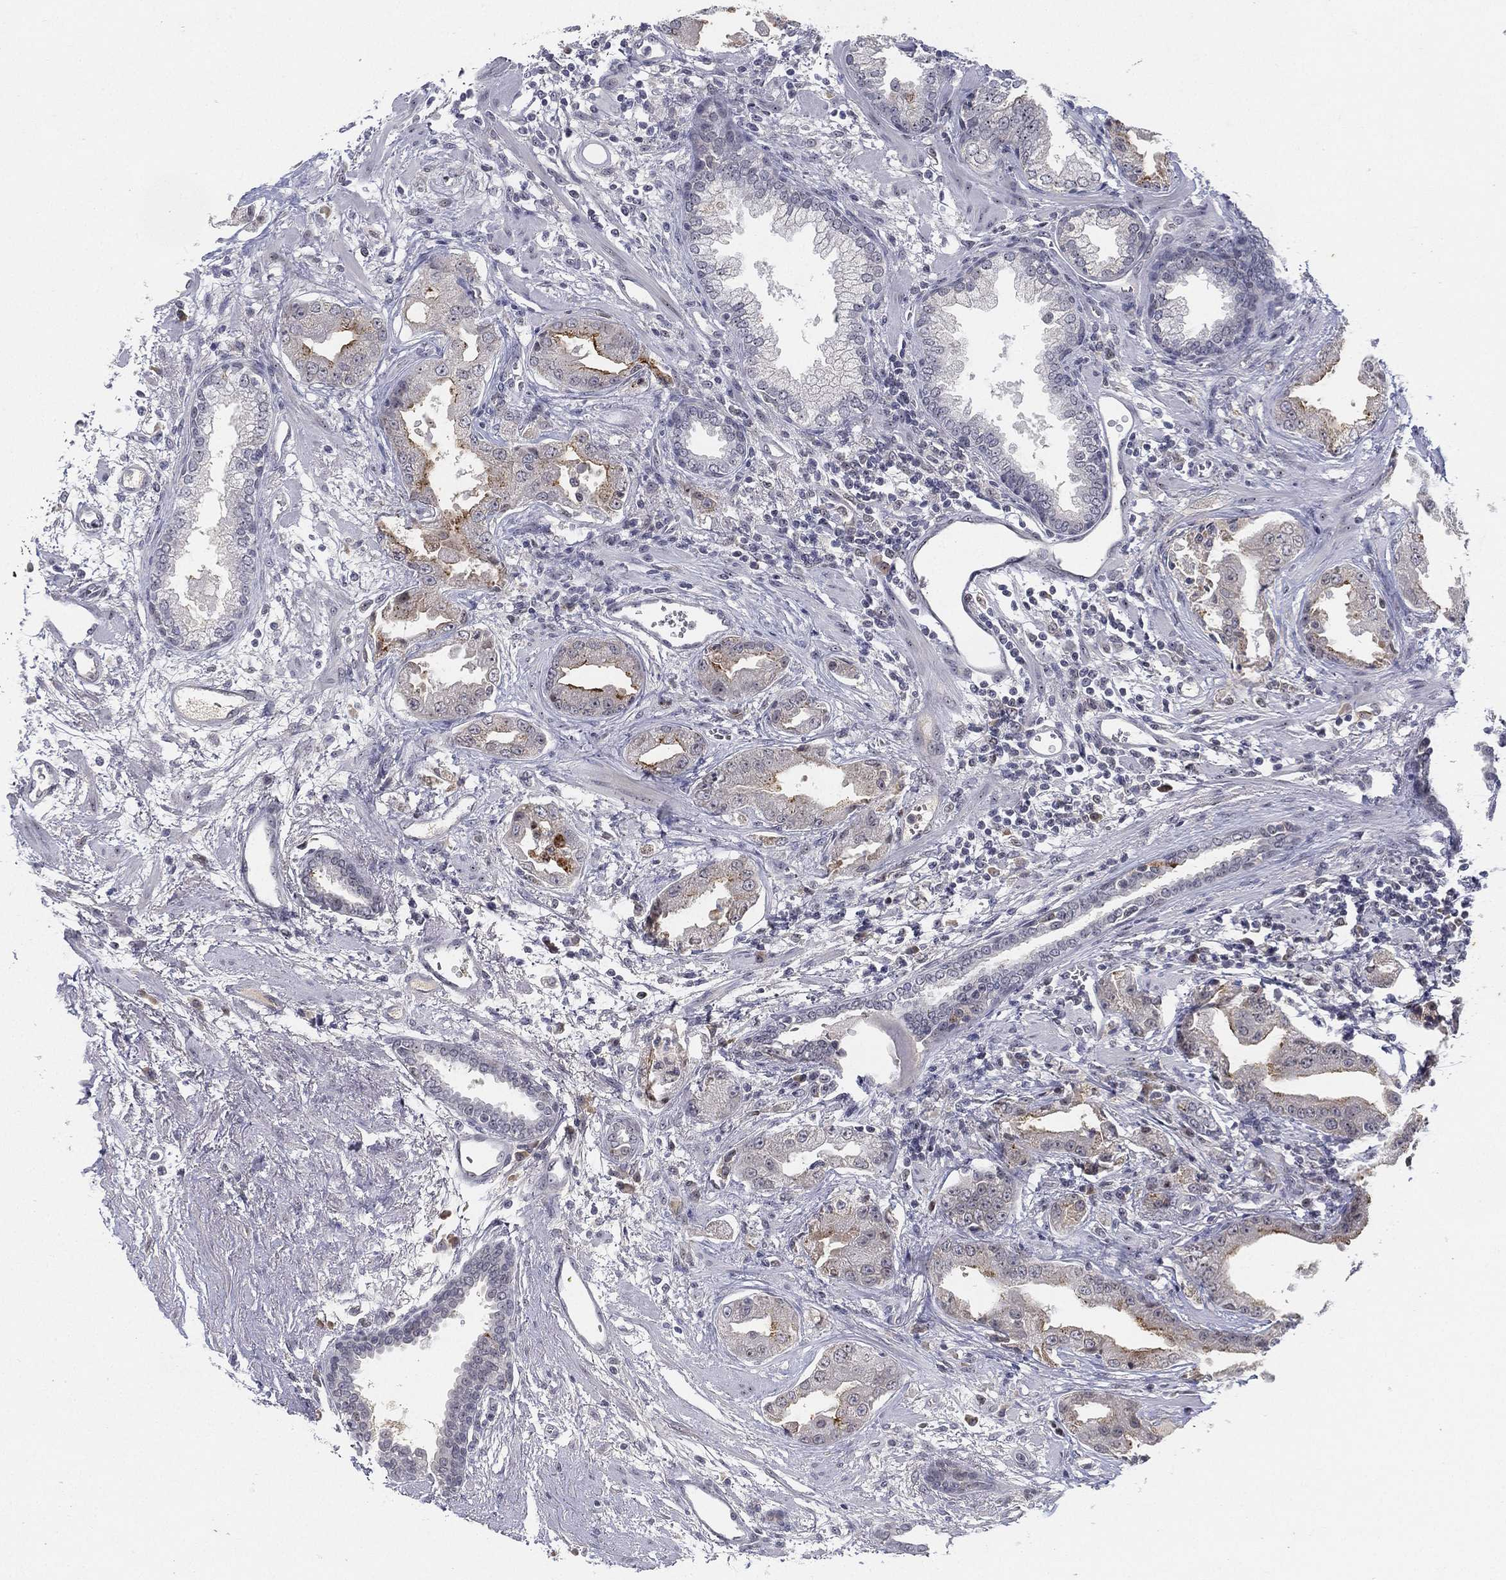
{"staining": {"intensity": "strong", "quantity": "25%-75%", "location": "cytoplasmic/membranous"}, "tissue": "prostate cancer", "cell_type": "Tumor cells", "image_type": "cancer", "snomed": [{"axis": "morphology", "description": "Adenocarcinoma, Low grade"}, {"axis": "topography", "description": "Prostate"}], "caption": "Immunohistochemistry (IHC) staining of low-grade adenocarcinoma (prostate), which shows high levels of strong cytoplasmic/membranous expression in approximately 25%-75% of tumor cells indicating strong cytoplasmic/membranous protein staining. The staining was performed using DAB (3,3'-diaminobenzidine) (brown) for protein detection and nuclei were counterstained in hematoxylin (blue).", "gene": "MS4A8", "patient": {"sex": "male", "age": 62}}